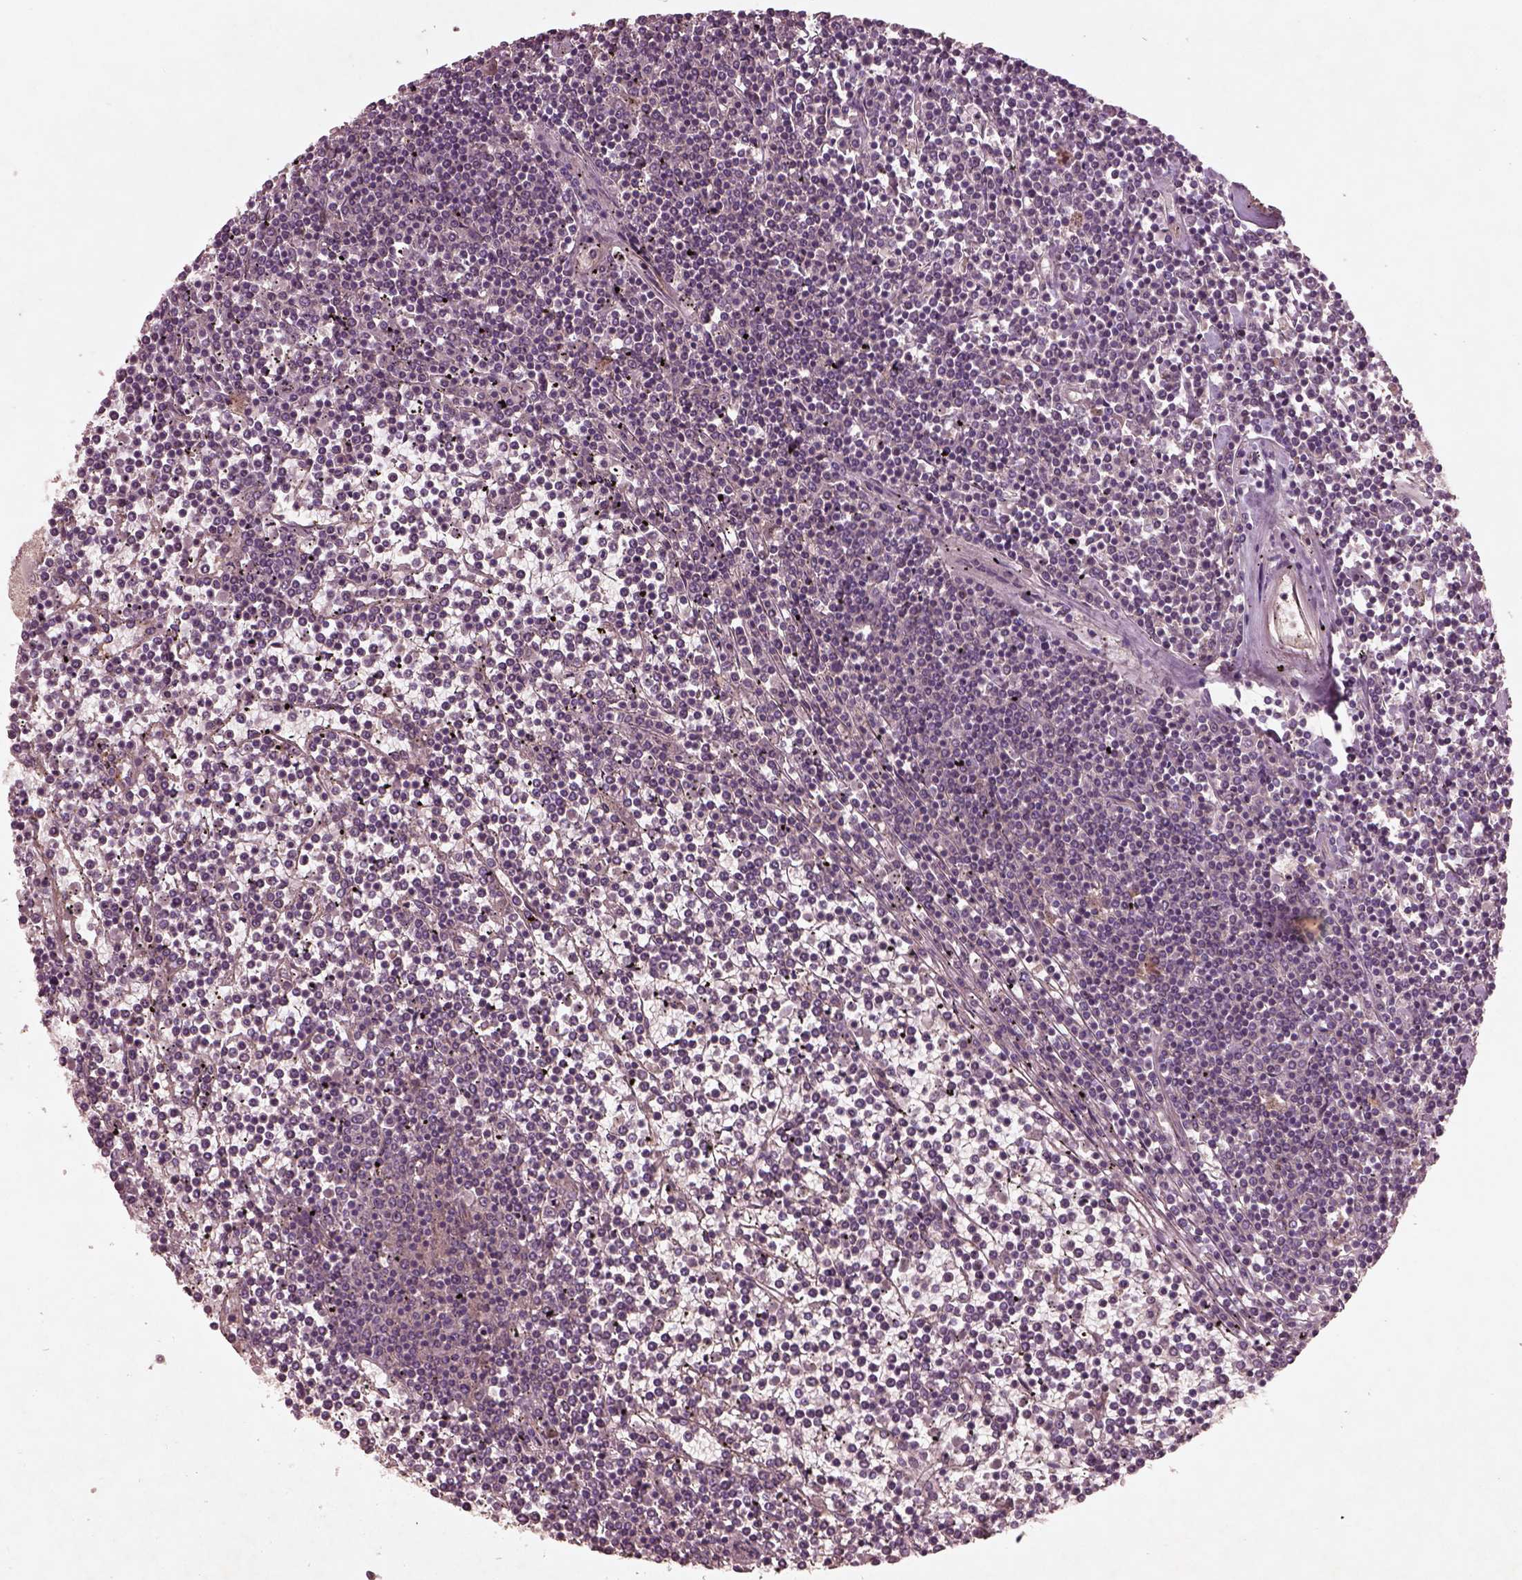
{"staining": {"intensity": "negative", "quantity": "none", "location": "none"}, "tissue": "lymphoma", "cell_type": "Tumor cells", "image_type": "cancer", "snomed": [{"axis": "morphology", "description": "Malignant lymphoma, non-Hodgkin's type, Low grade"}, {"axis": "topography", "description": "Spleen"}], "caption": "Lymphoma stained for a protein using IHC exhibits no expression tumor cells.", "gene": "FAM234A", "patient": {"sex": "female", "age": 19}}